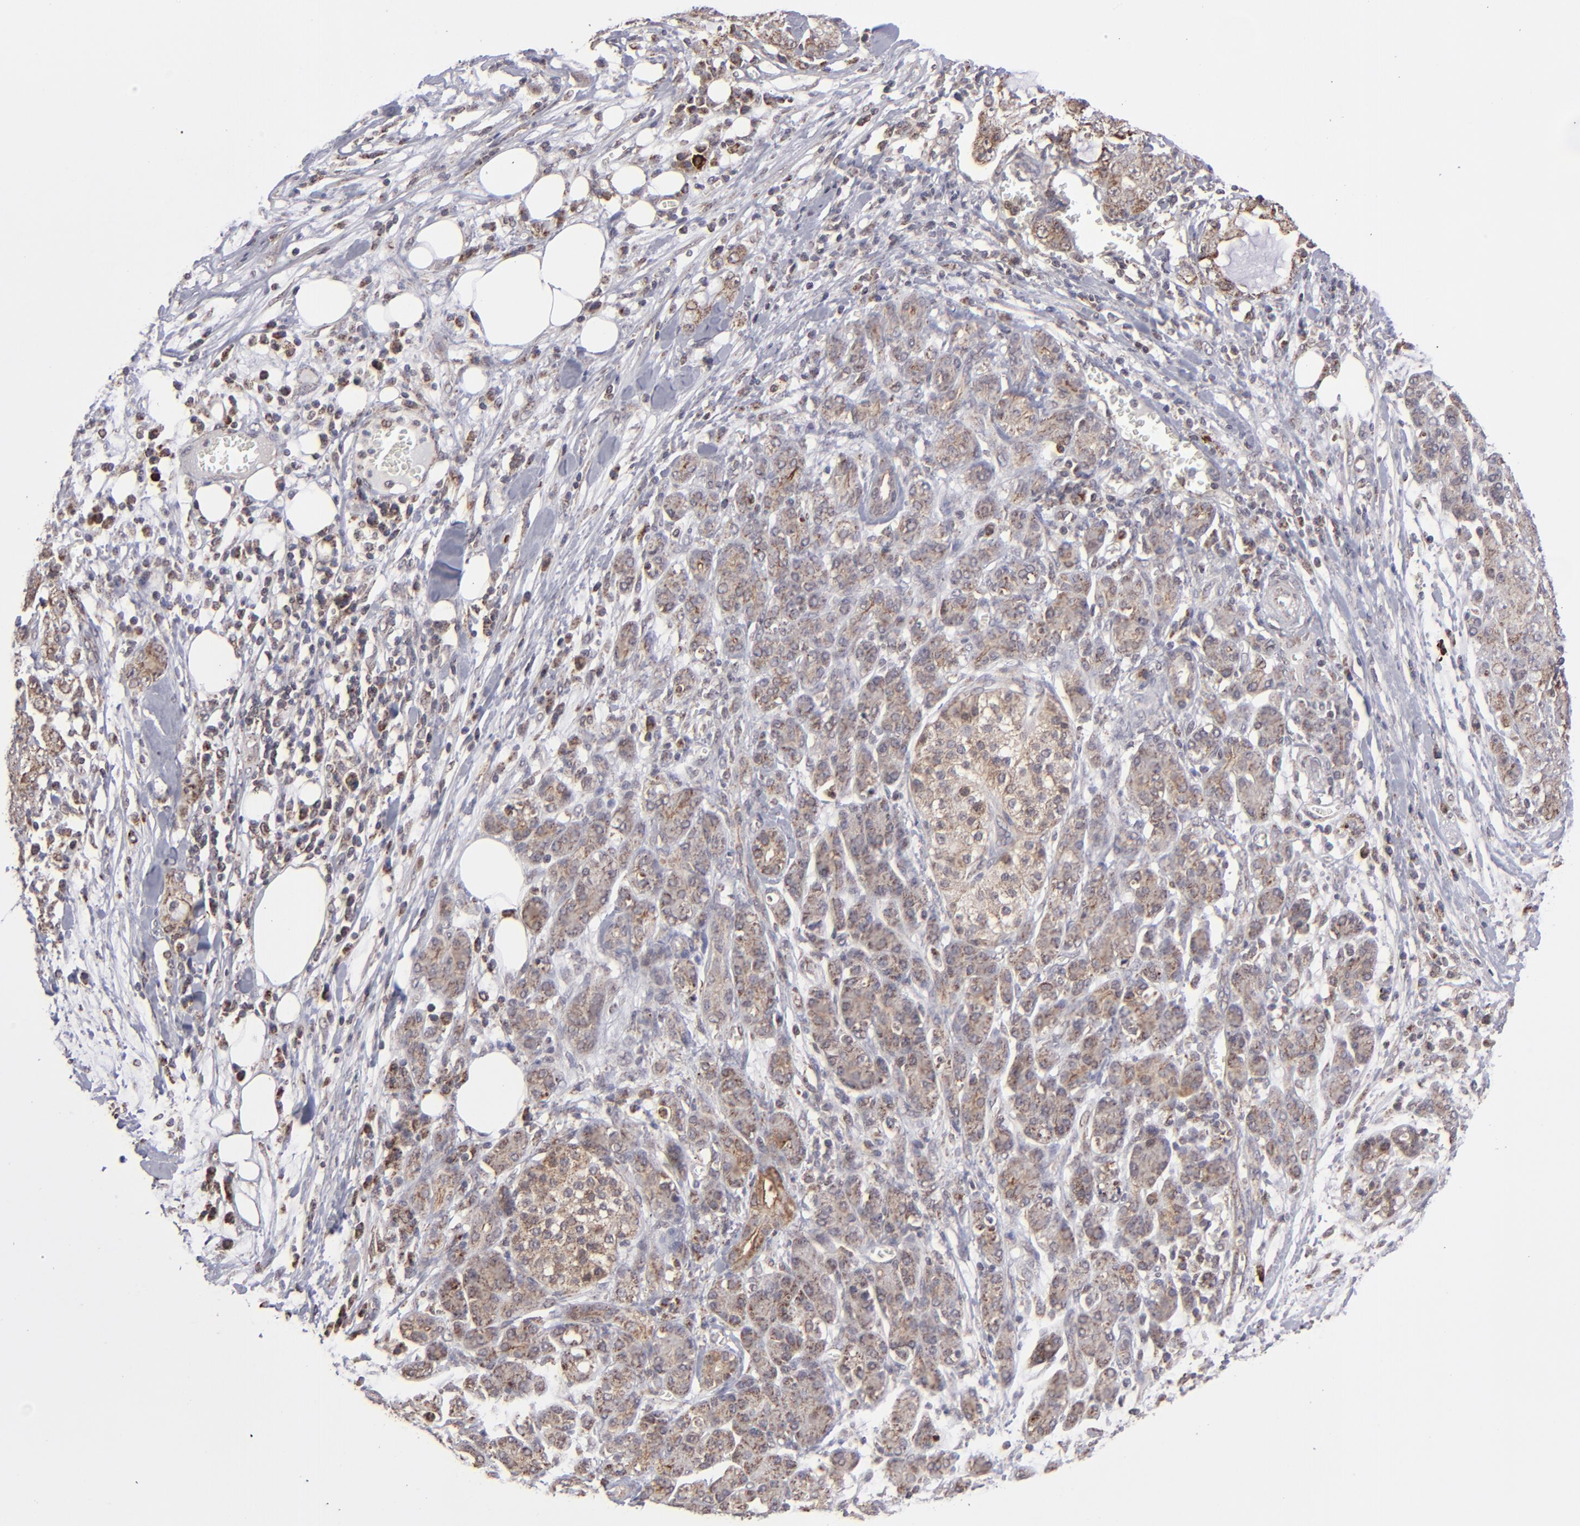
{"staining": {"intensity": "weak", "quantity": ">75%", "location": "cytoplasmic/membranous"}, "tissue": "pancreatic cancer", "cell_type": "Tumor cells", "image_type": "cancer", "snomed": [{"axis": "morphology", "description": "Adenocarcinoma, NOS"}, {"axis": "topography", "description": "Pancreas"}], "caption": "The micrograph exhibits immunohistochemical staining of pancreatic cancer. There is weak cytoplasmic/membranous expression is present in approximately >75% of tumor cells. Immunohistochemistry (ihc) stains the protein in brown and the nuclei are stained blue.", "gene": "SLC15A1", "patient": {"sex": "female", "age": 73}}